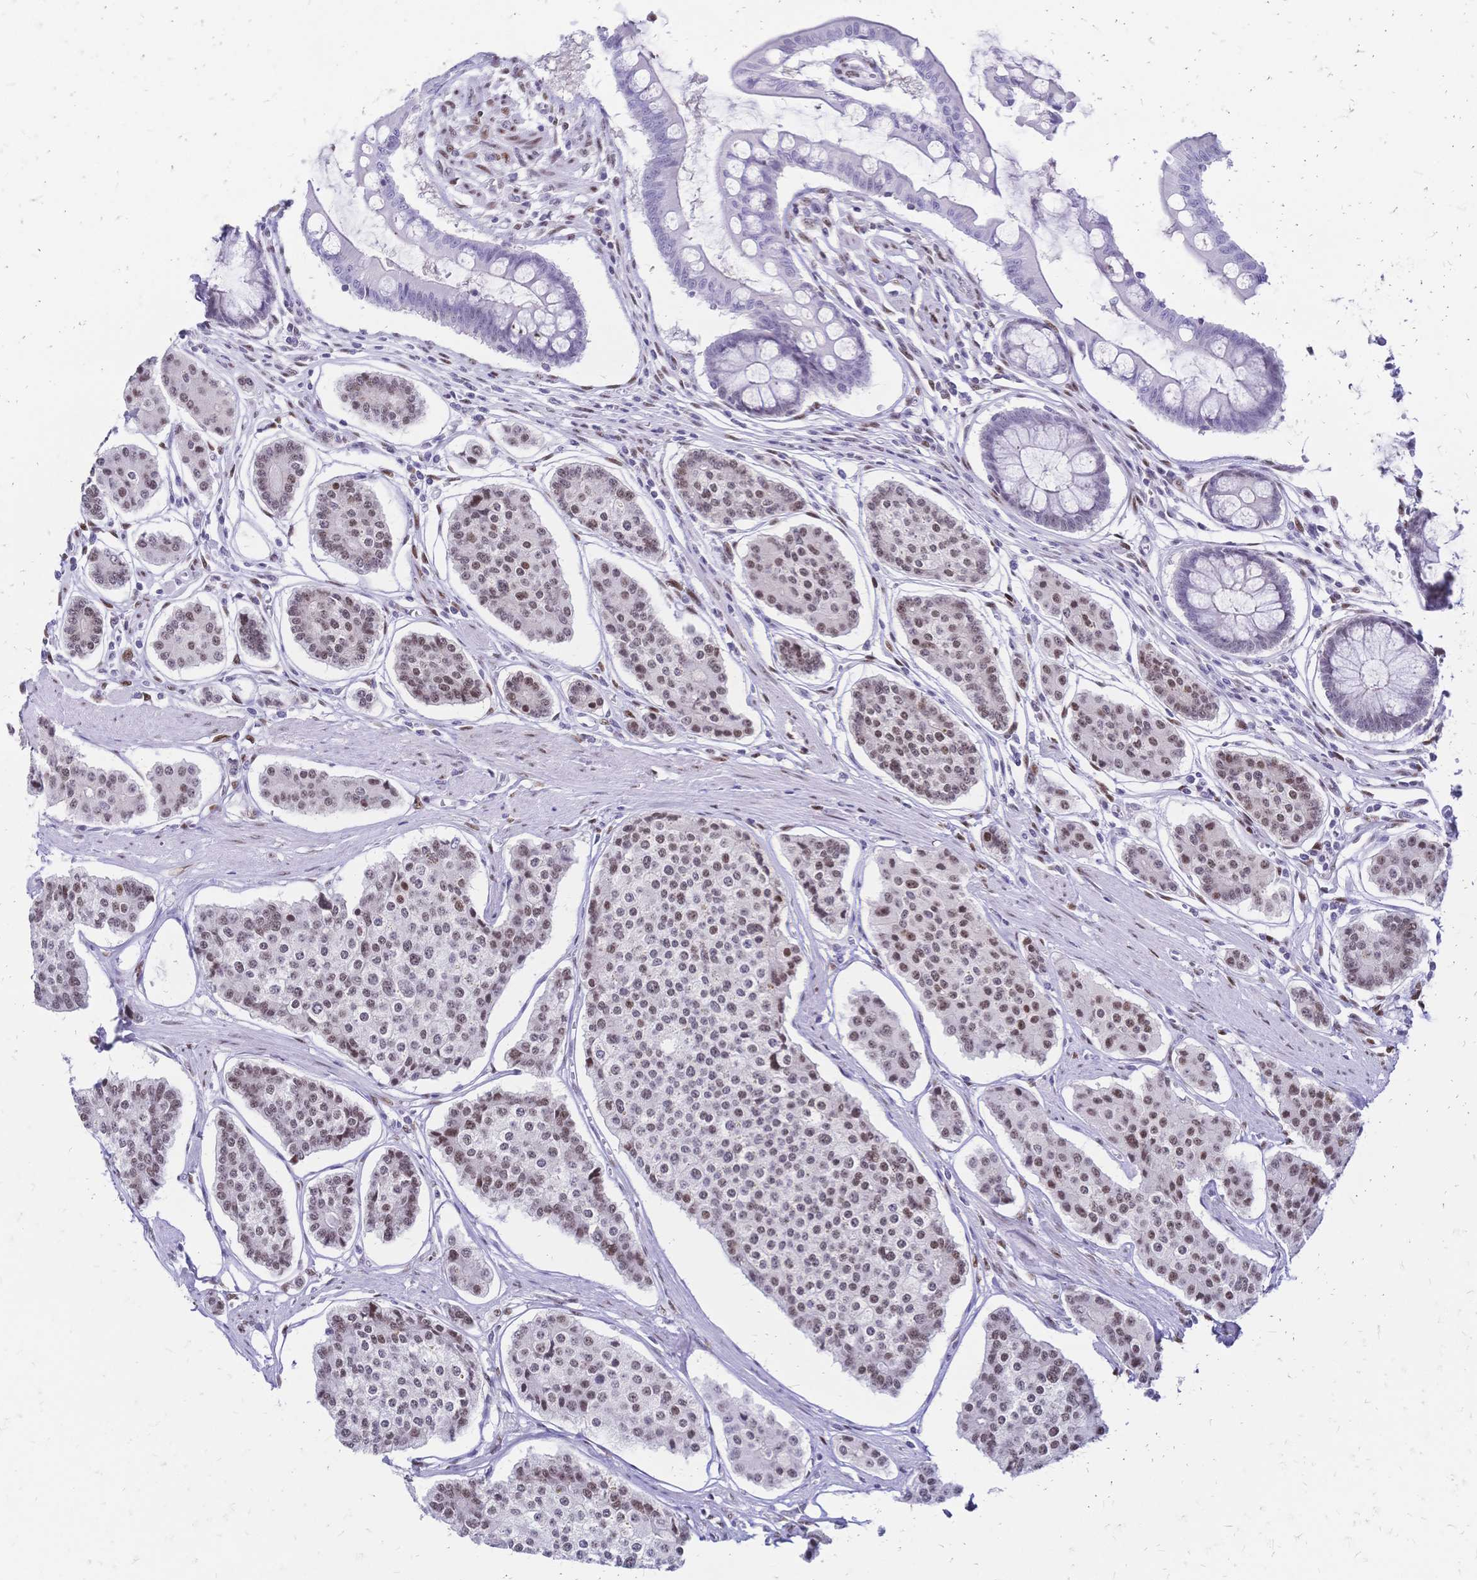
{"staining": {"intensity": "moderate", "quantity": "25%-75%", "location": "nuclear"}, "tissue": "carcinoid", "cell_type": "Tumor cells", "image_type": "cancer", "snomed": [{"axis": "morphology", "description": "Carcinoid, malignant, NOS"}, {"axis": "topography", "description": "Small intestine"}], "caption": "Tumor cells reveal medium levels of moderate nuclear positivity in approximately 25%-75% of cells in carcinoid.", "gene": "NFIC", "patient": {"sex": "female", "age": 65}}